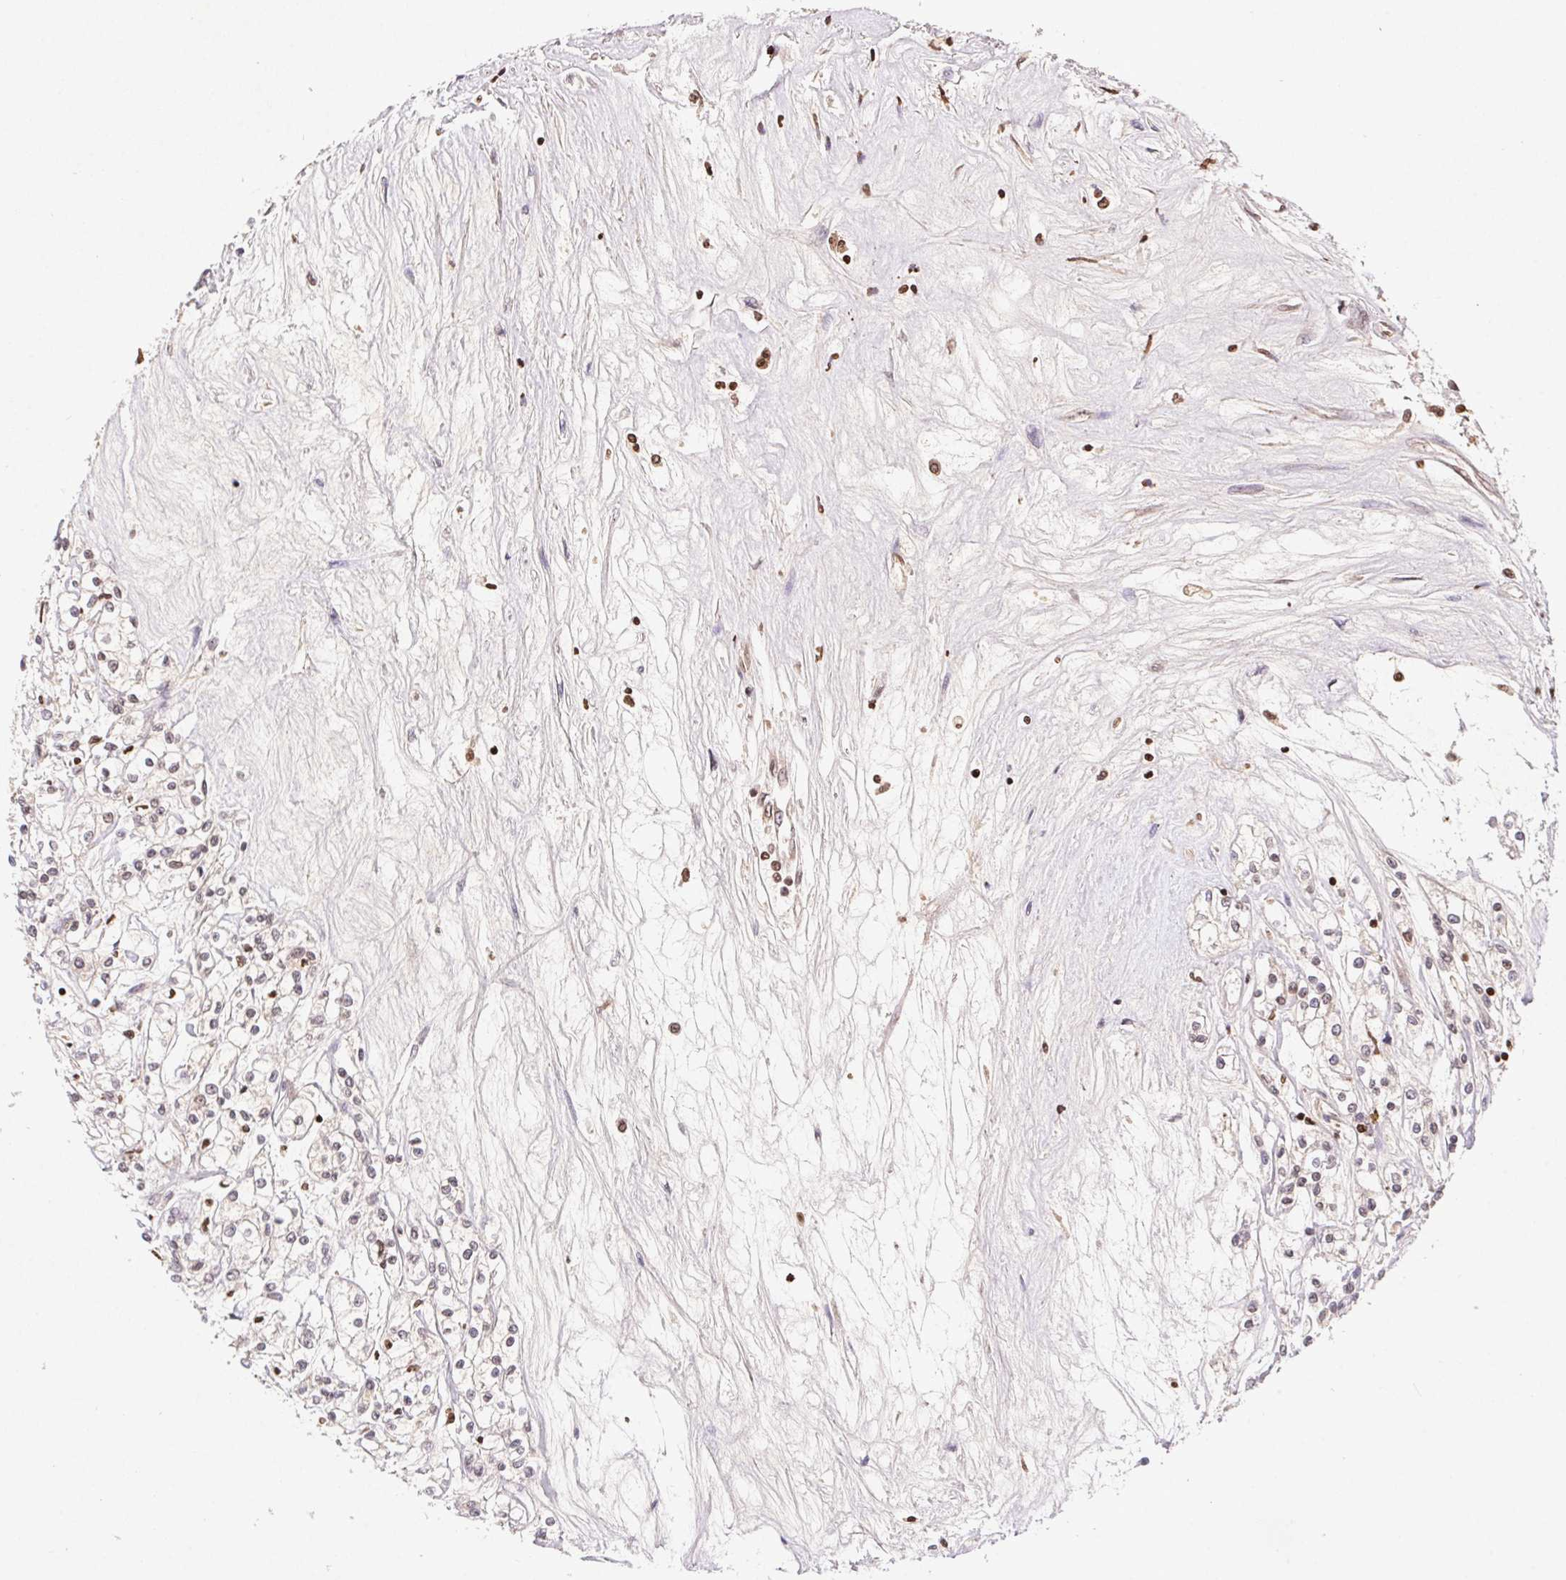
{"staining": {"intensity": "weak", "quantity": "<25%", "location": "nuclear"}, "tissue": "renal cancer", "cell_type": "Tumor cells", "image_type": "cancer", "snomed": [{"axis": "morphology", "description": "Adenocarcinoma, NOS"}, {"axis": "topography", "description": "Kidney"}], "caption": "An immunohistochemistry (IHC) histopathology image of renal cancer (adenocarcinoma) is shown. There is no staining in tumor cells of renal cancer (adenocarcinoma).", "gene": "POLD3", "patient": {"sex": "female", "age": 59}}